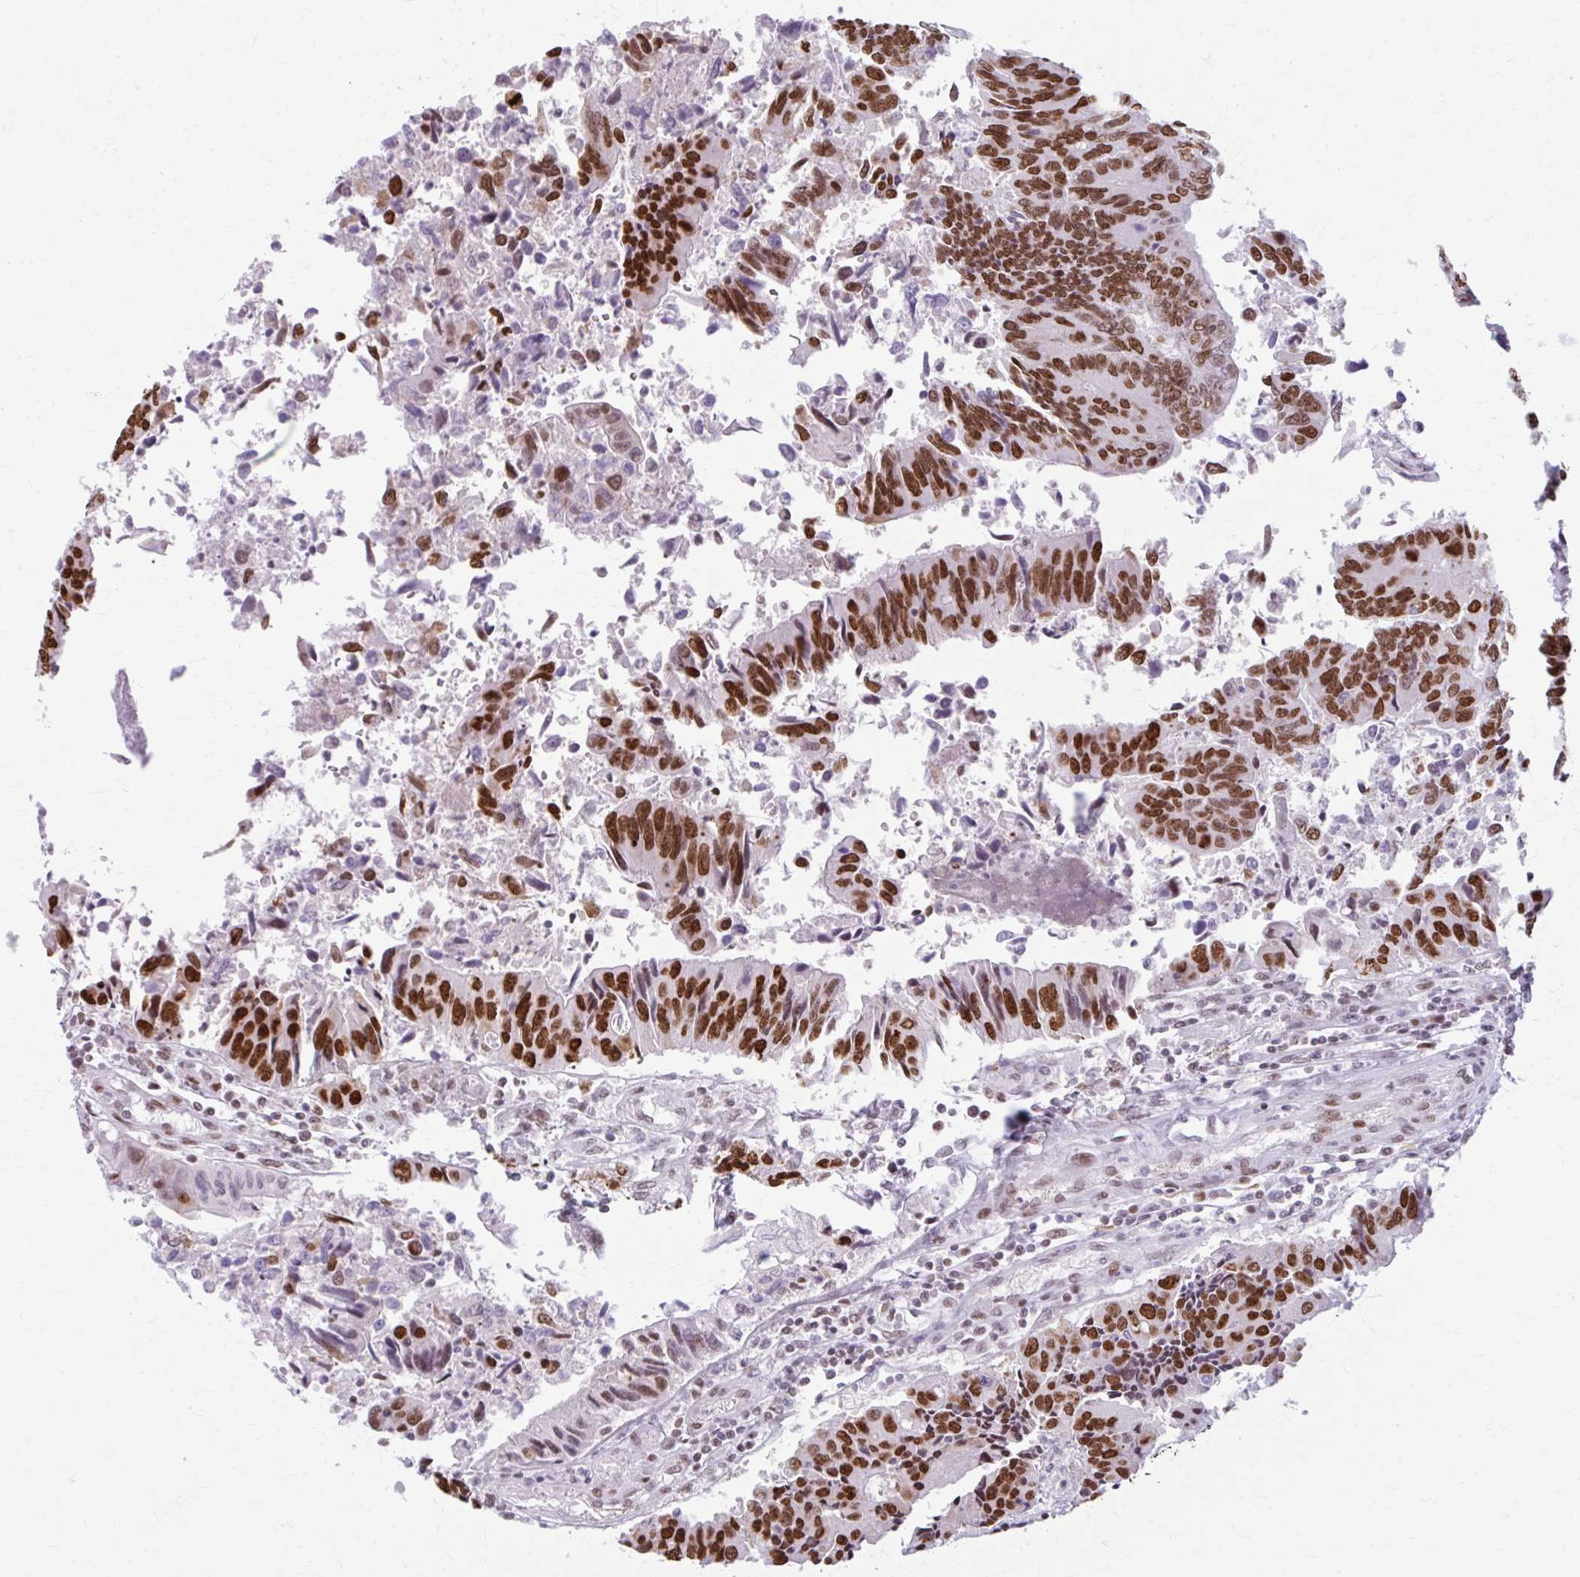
{"staining": {"intensity": "moderate", "quantity": ">75%", "location": "nuclear"}, "tissue": "colorectal cancer", "cell_type": "Tumor cells", "image_type": "cancer", "snomed": [{"axis": "morphology", "description": "Adenocarcinoma, NOS"}, {"axis": "topography", "description": "Colon"}], "caption": "Tumor cells demonstrate medium levels of moderate nuclear positivity in about >75% of cells in colorectal adenocarcinoma. (brown staining indicates protein expression, while blue staining denotes nuclei).", "gene": "PABIR1", "patient": {"sex": "female", "age": 67}}